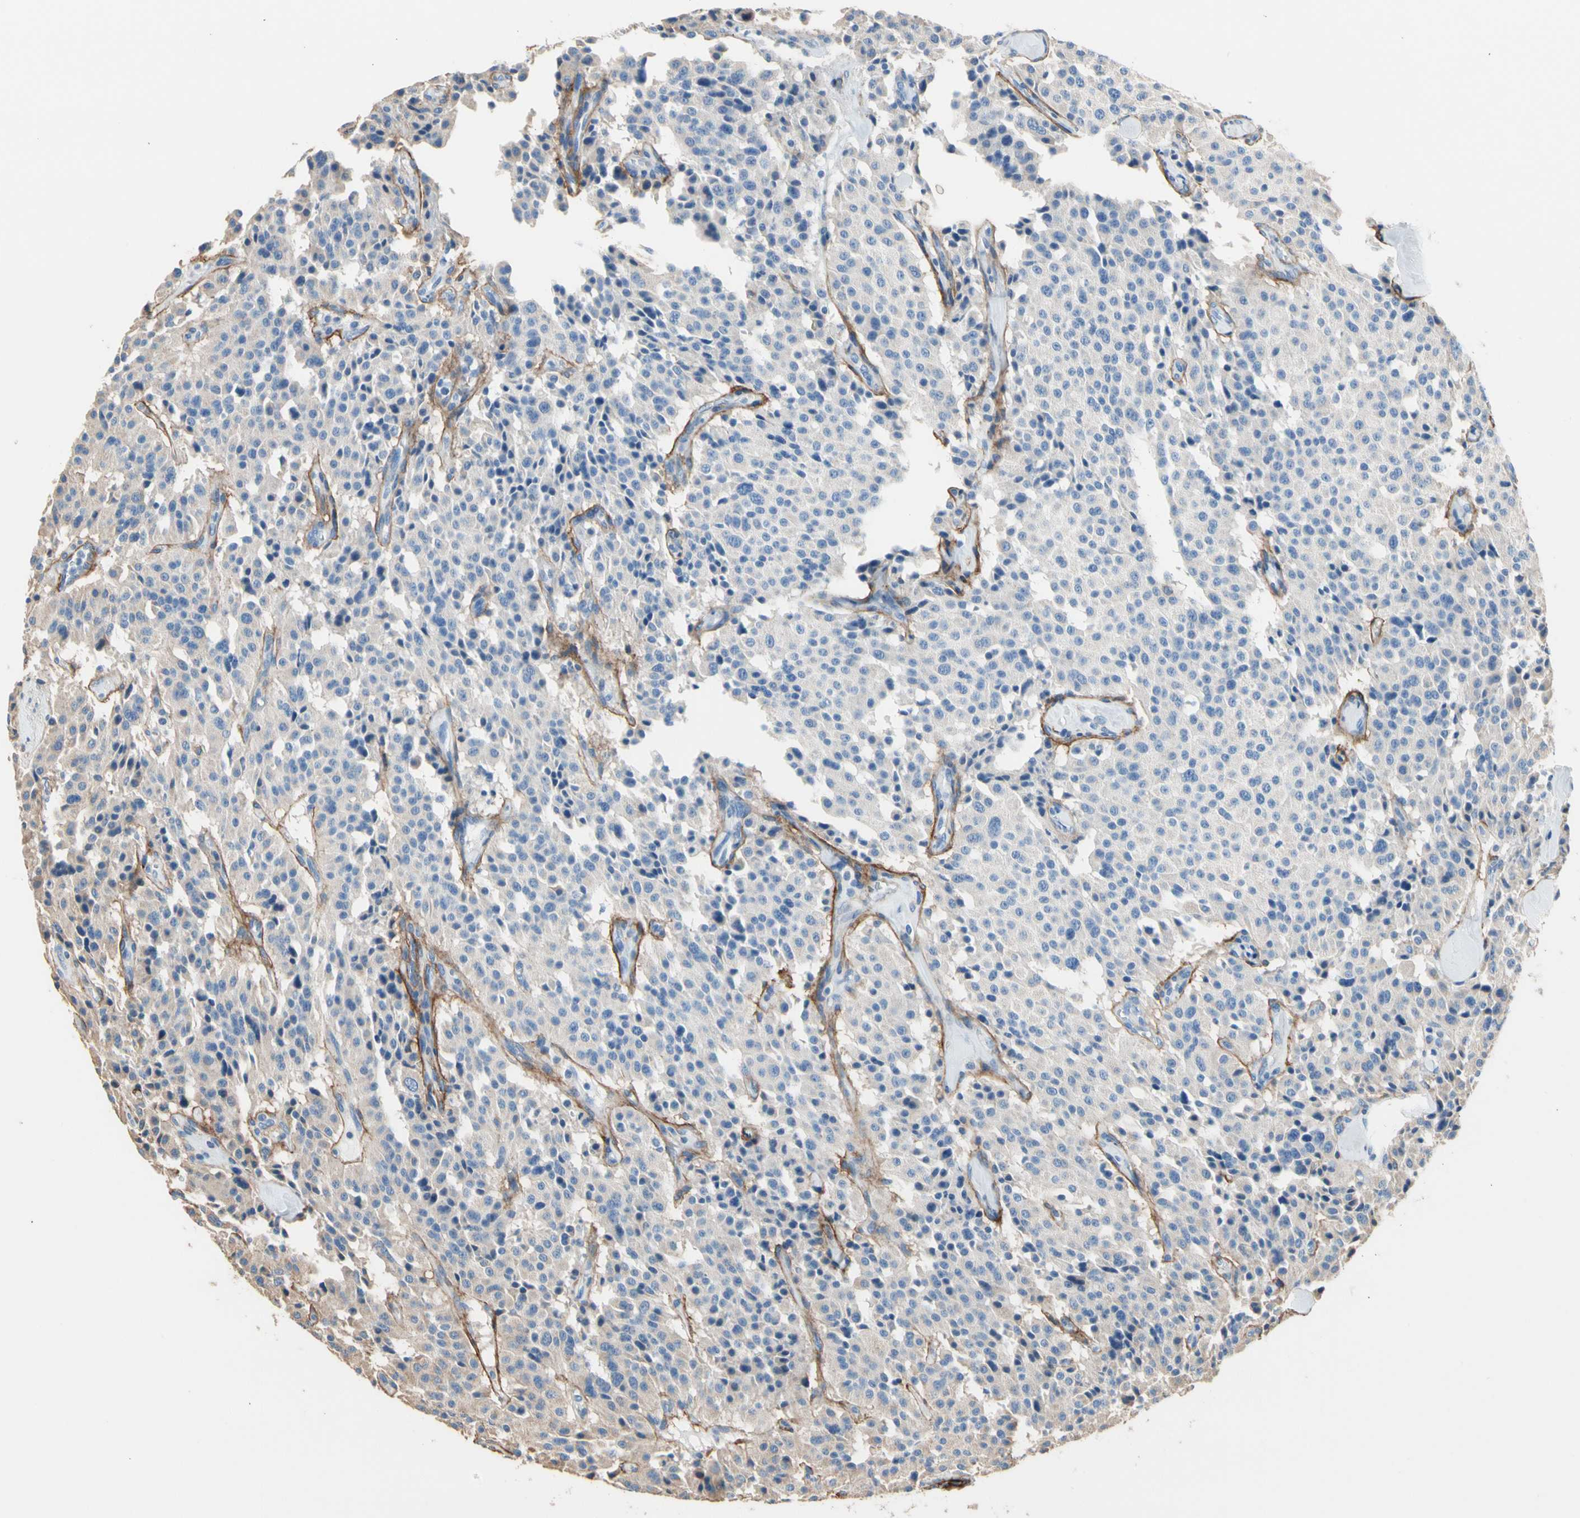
{"staining": {"intensity": "weak", "quantity": "25%-75%", "location": "cytoplasmic/membranous"}, "tissue": "carcinoid", "cell_type": "Tumor cells", "image_type": "cancer", "snomed": [{"axis": "morphology", "description": "Carcinoid, malignant, NOS"}, {"axis": "topography", "description": "Lung"}], "caption": "Tumor cells reveal low levels of weak cytoplasmic/membranous positivity in about 25%-75% of cells in carcinoid (malignant). (DAB IHC with brightfield microscopy, high magnification).", "gene": "SUSD2", "patient": {"sex": "male", "age": 30}}